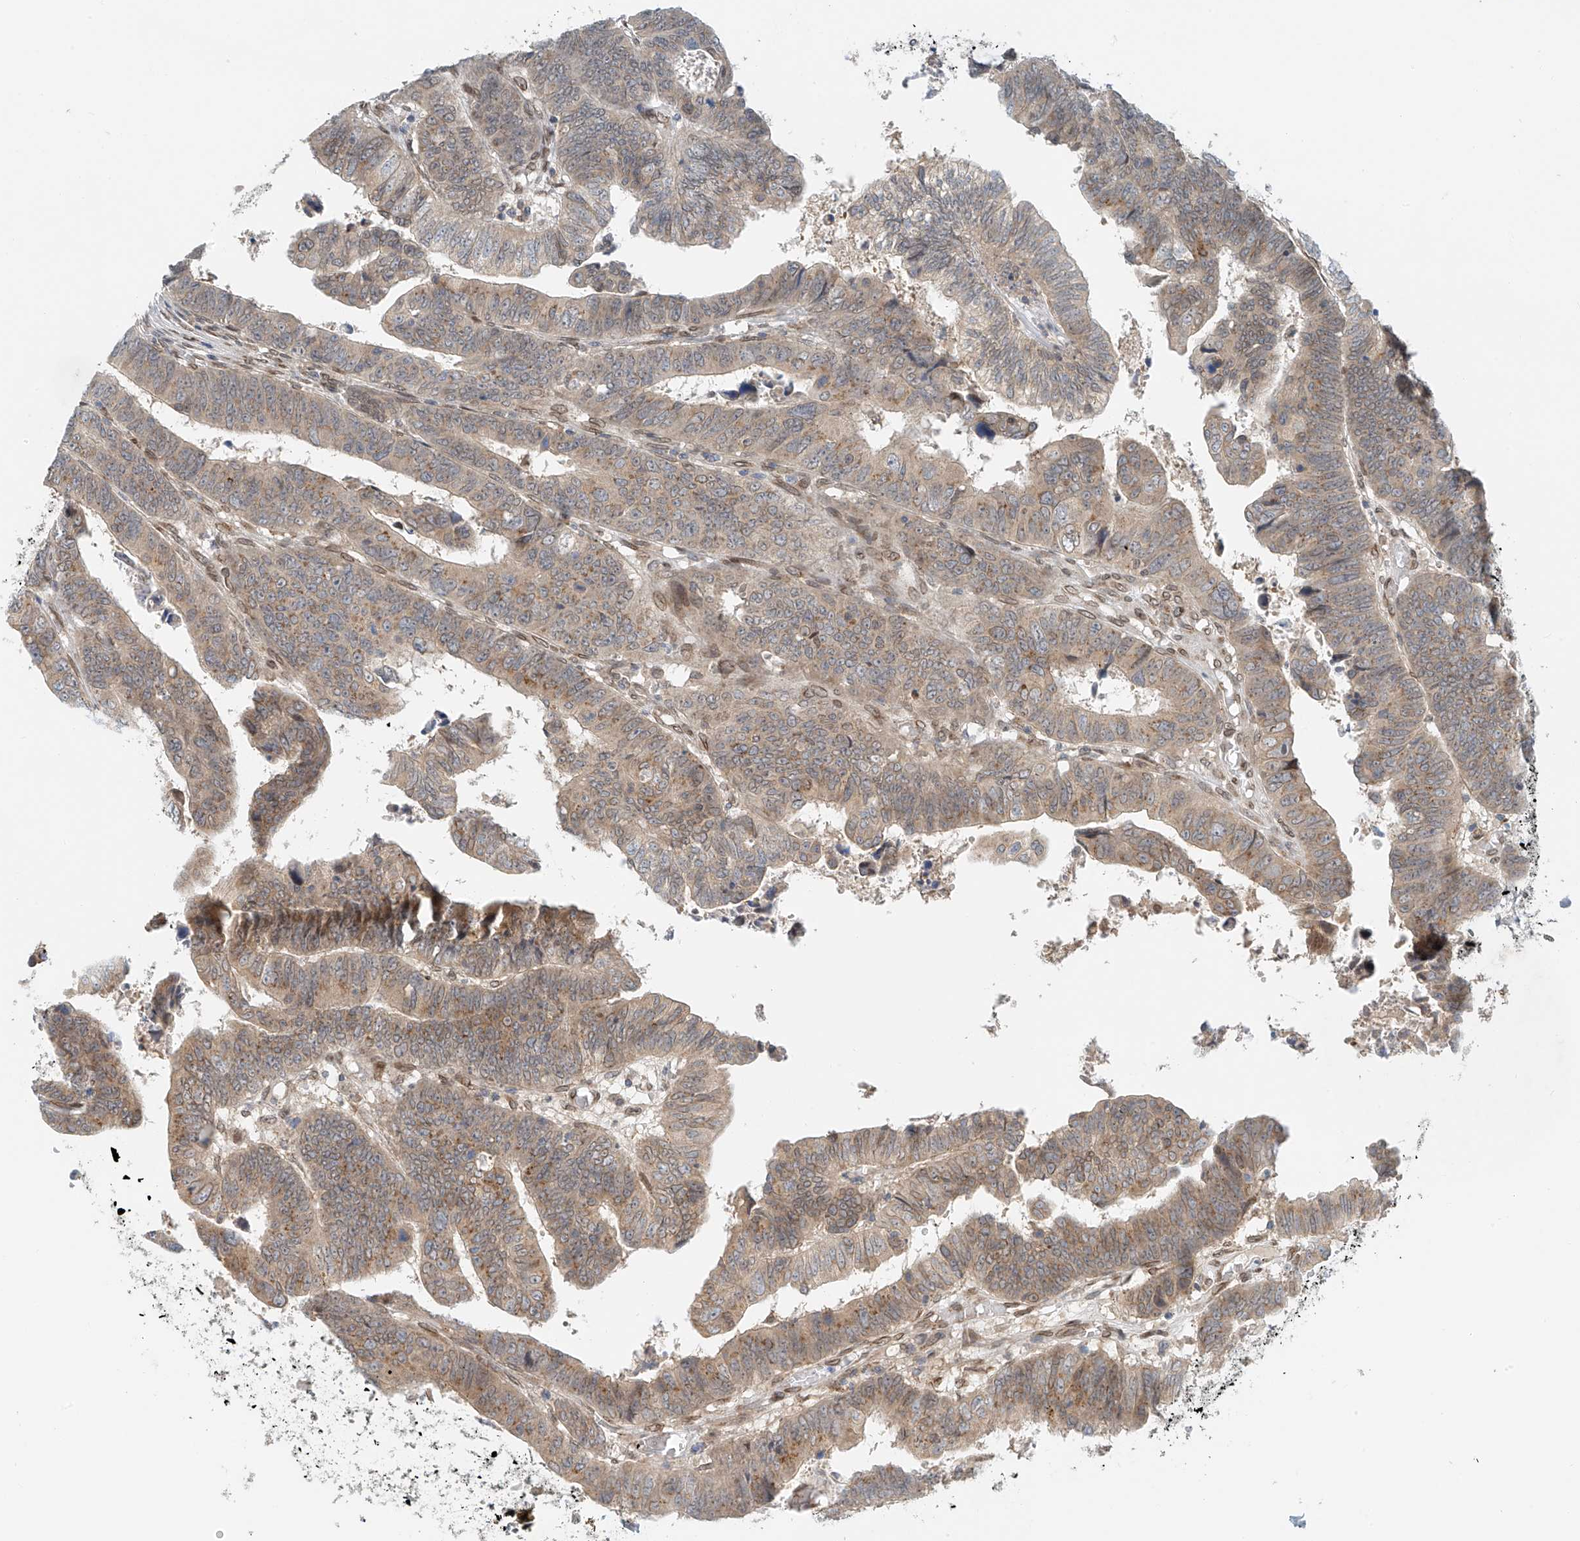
{"staining": {"intensity": "moderate", "quantity": "25%-75%", "location": "cytoplasmic/membranous"}, "tissue": "colorectal cancer", "cell_type": "Tumor cells", "image_type": "cancer", "snomed": [{"axis": "morphology", "description": "Normal tissue, NOS"}, {"axis": "morphology", "description": "Adenocarcinoma, NOS"}, {"axis": "topography", "description": "Rectum"}], "caption": "Moderate cytoplasmic/membranous staining for a protein is identified in about 25%-75% of tumor cells of colorectal cancer (adenocarcinoma) using immunohistochemistry.", "gene": "STARD9", "patient": {"sex": "female", "age": 65}}